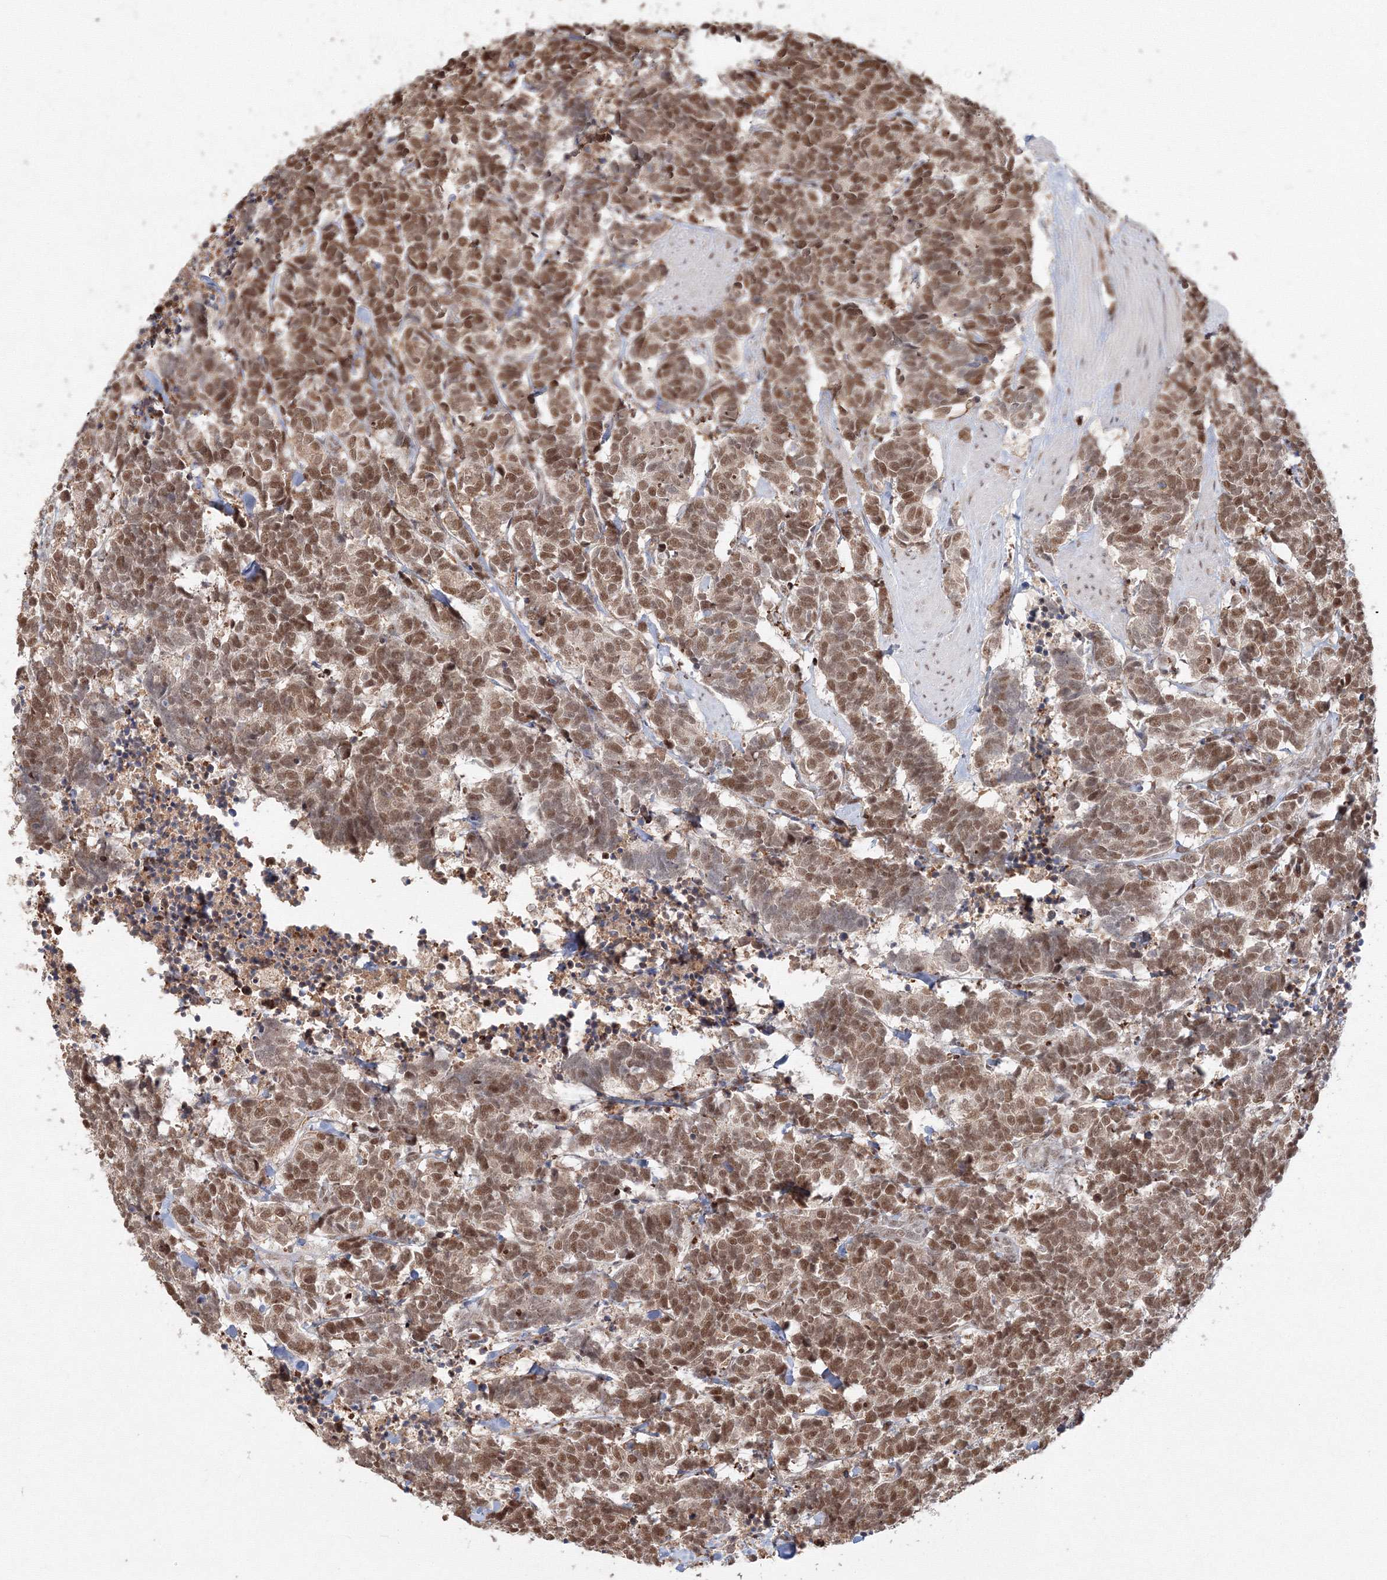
{"staining": {"intensity": "moderate", "quantity": ">75%", "location": "cytoplasmic/membranous,nuclear"}, "tissue": "carcinoid", "cell_type": "Tumor cells", "image_type": "cancer", "snomed": [{"axis": "morphology", "description": "Carcinoma, NOS"}, {"axis": "morphology", "description": "Carcinoid, malignant, NOS"}, {"axis": "topography", "description": "Urinary bladder"}], "caption": "Immunohistochemistry (IHC) photomicrograph of human carcinoid stained for a protein (brown), which shows medium levels of moderate cytoplasmic/membranous and nuclear staining in about >75% of tumor cells.", "gene": "IWS1", "patient": {"sex": "male", "age": 57}}